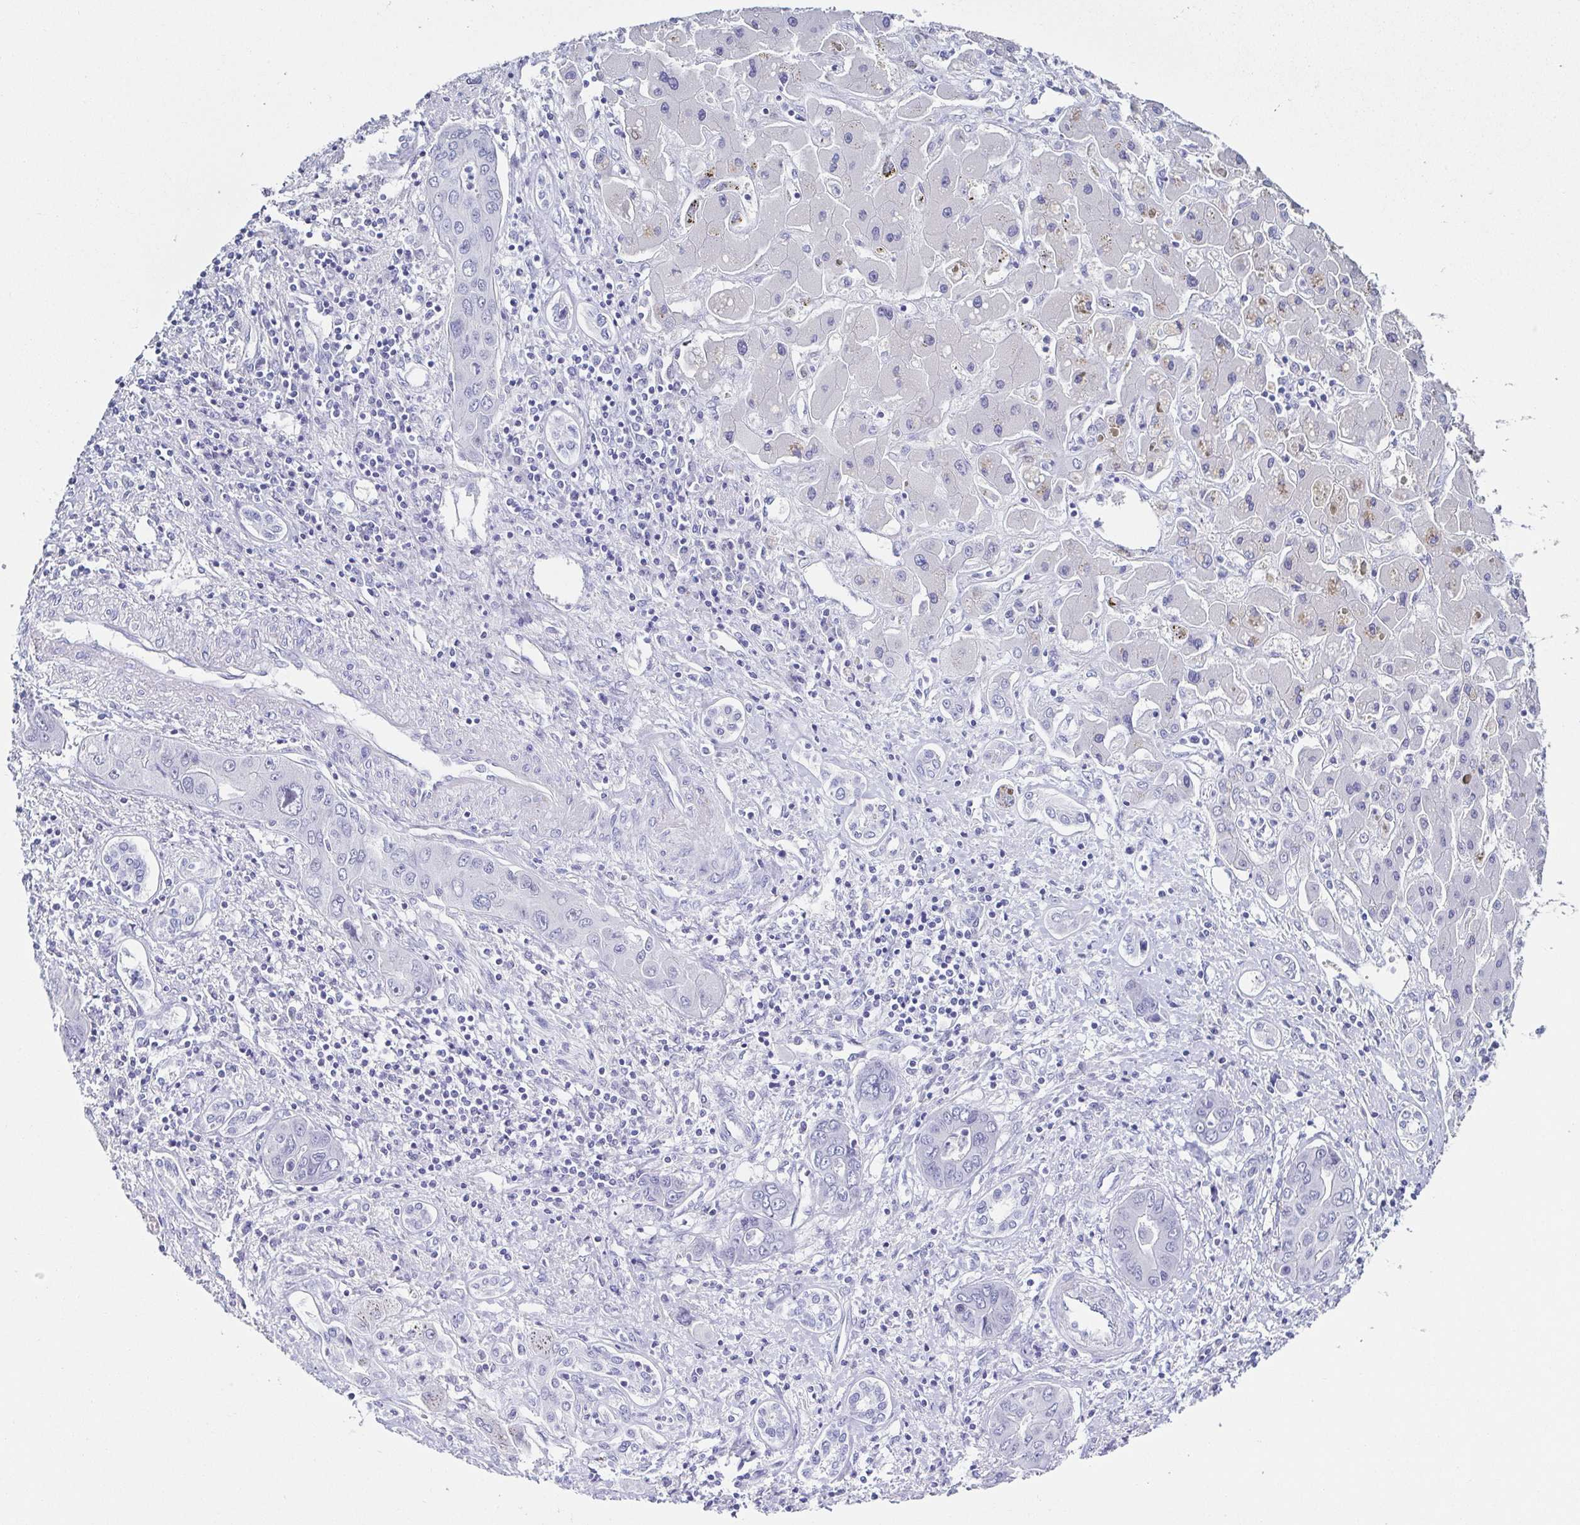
{"staining": {"intensity": "negative", "quantity": "none", "location": "none"}, "tissue": "liver cancer", "cell_type": "Tumor cells", "image_type": "cancer", "snomed": [{"axis": "morphology", "description": "Cholangiocarcinoma"}, {"axis": "topography", "description": "Liver"}], "caption": "Immunohistochemical staining of liver cholangiocarcinoma shows no significant positivity in tumor cells. (Brightfield microscopy of DAB (3,3'-diaminobenzidine) immunohistochemistry at high magnification).", "gene": "TNNT2", "patient": {"sex": "male", "age": 67}}